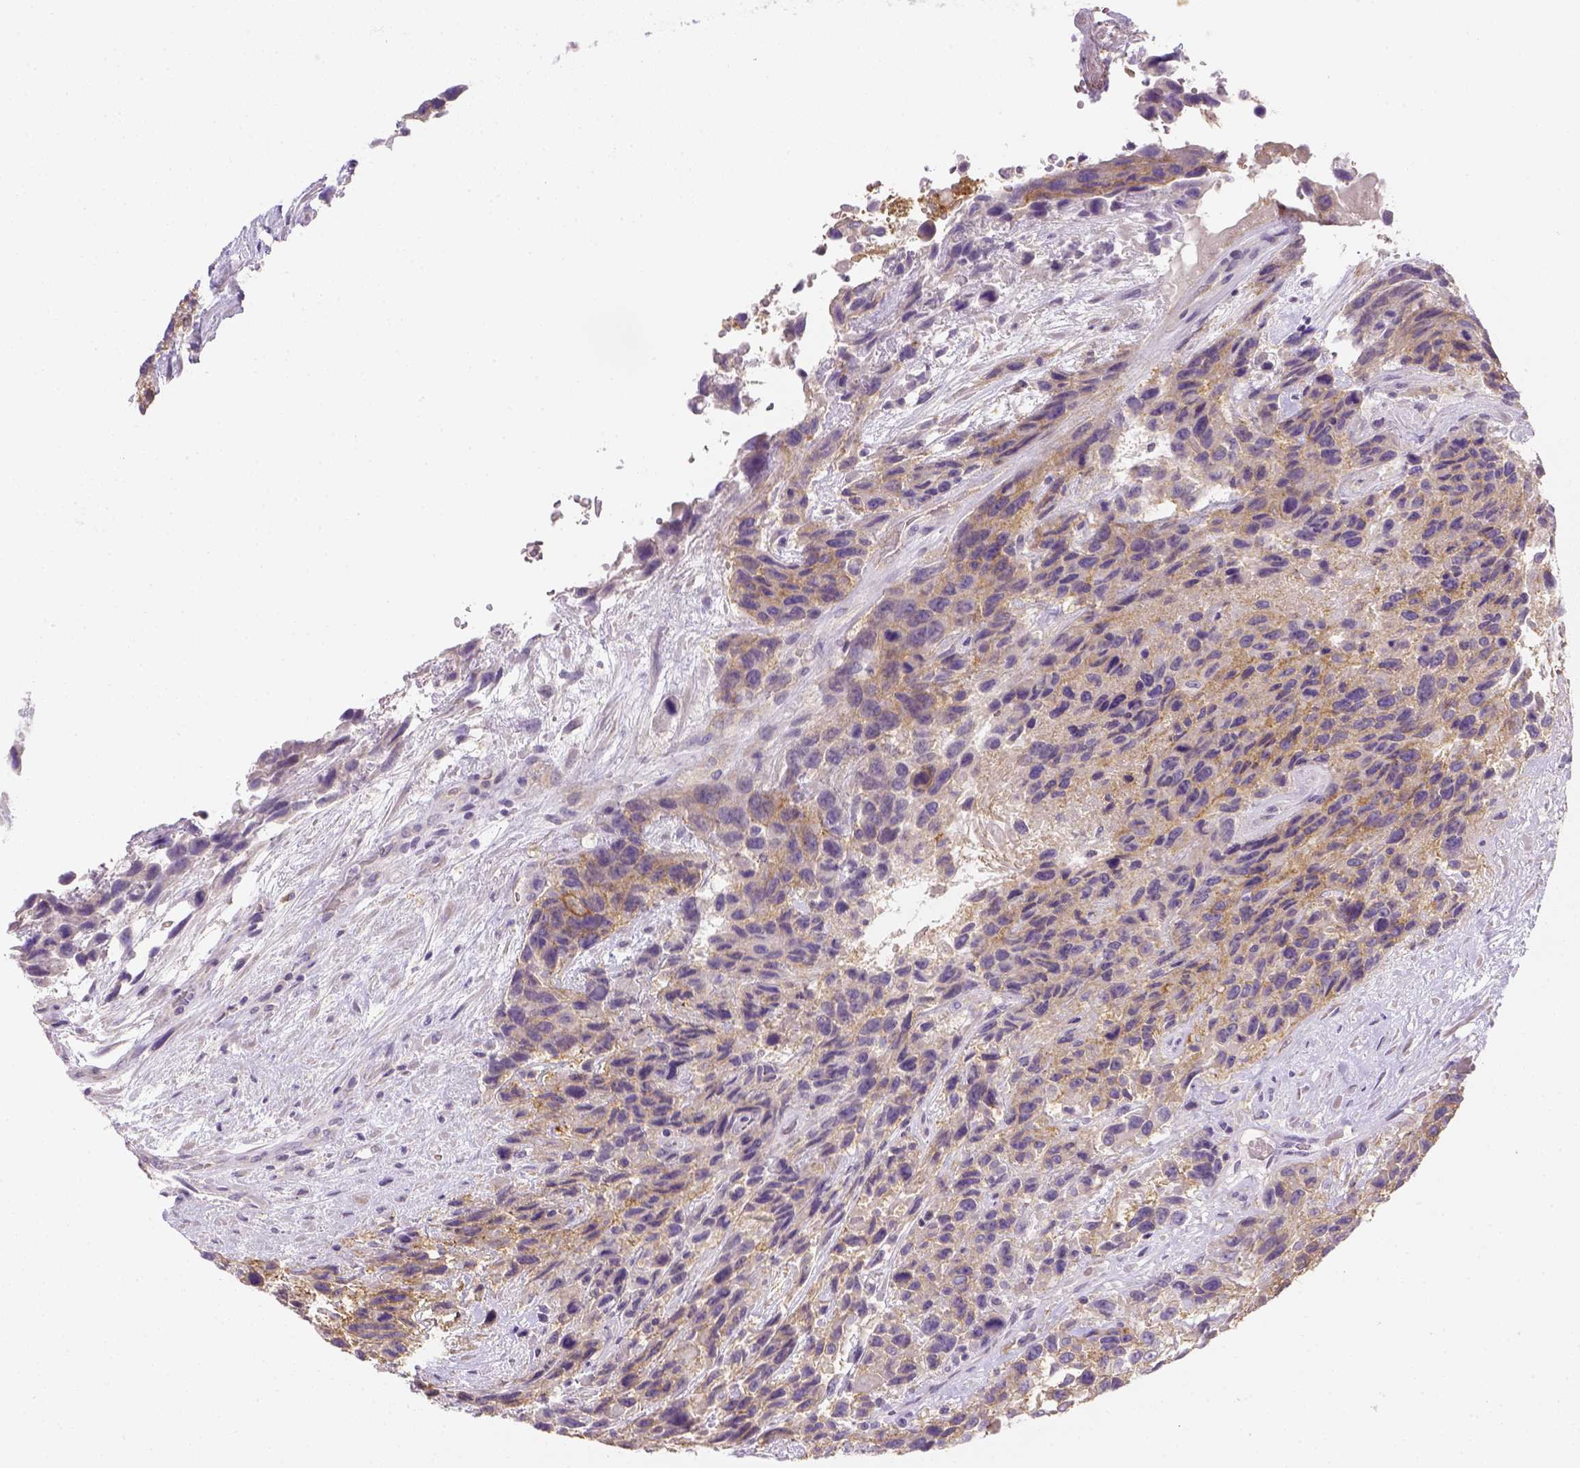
{"staining": {"intensity": "weak", "quantity": ">75%", "location": "cytoplasmic/membranous"}, "tissue": "urothelial cancer", "cell_type": "Tumor cells", "image_type": "cancer", "snomed": [{"axis": "morphology", "description": "Urothelial carcinoma, High grade"}, {"axis": "topography", "description": "Urinary bladder"}], "caption": "Immunohistochemistry (IHC) of human urothelial carcinoma (high-grade) exhibits low levels of weak cytoplasmic/membranous staining in approximately >75% of tumor cells. The staining is performed using DAB brown chromogen to label protein expression. The nuclei are counter-stained blue using hematoxylin.", "gene": "CACNB1", "patient": {"sex": "female", "age": 70}}